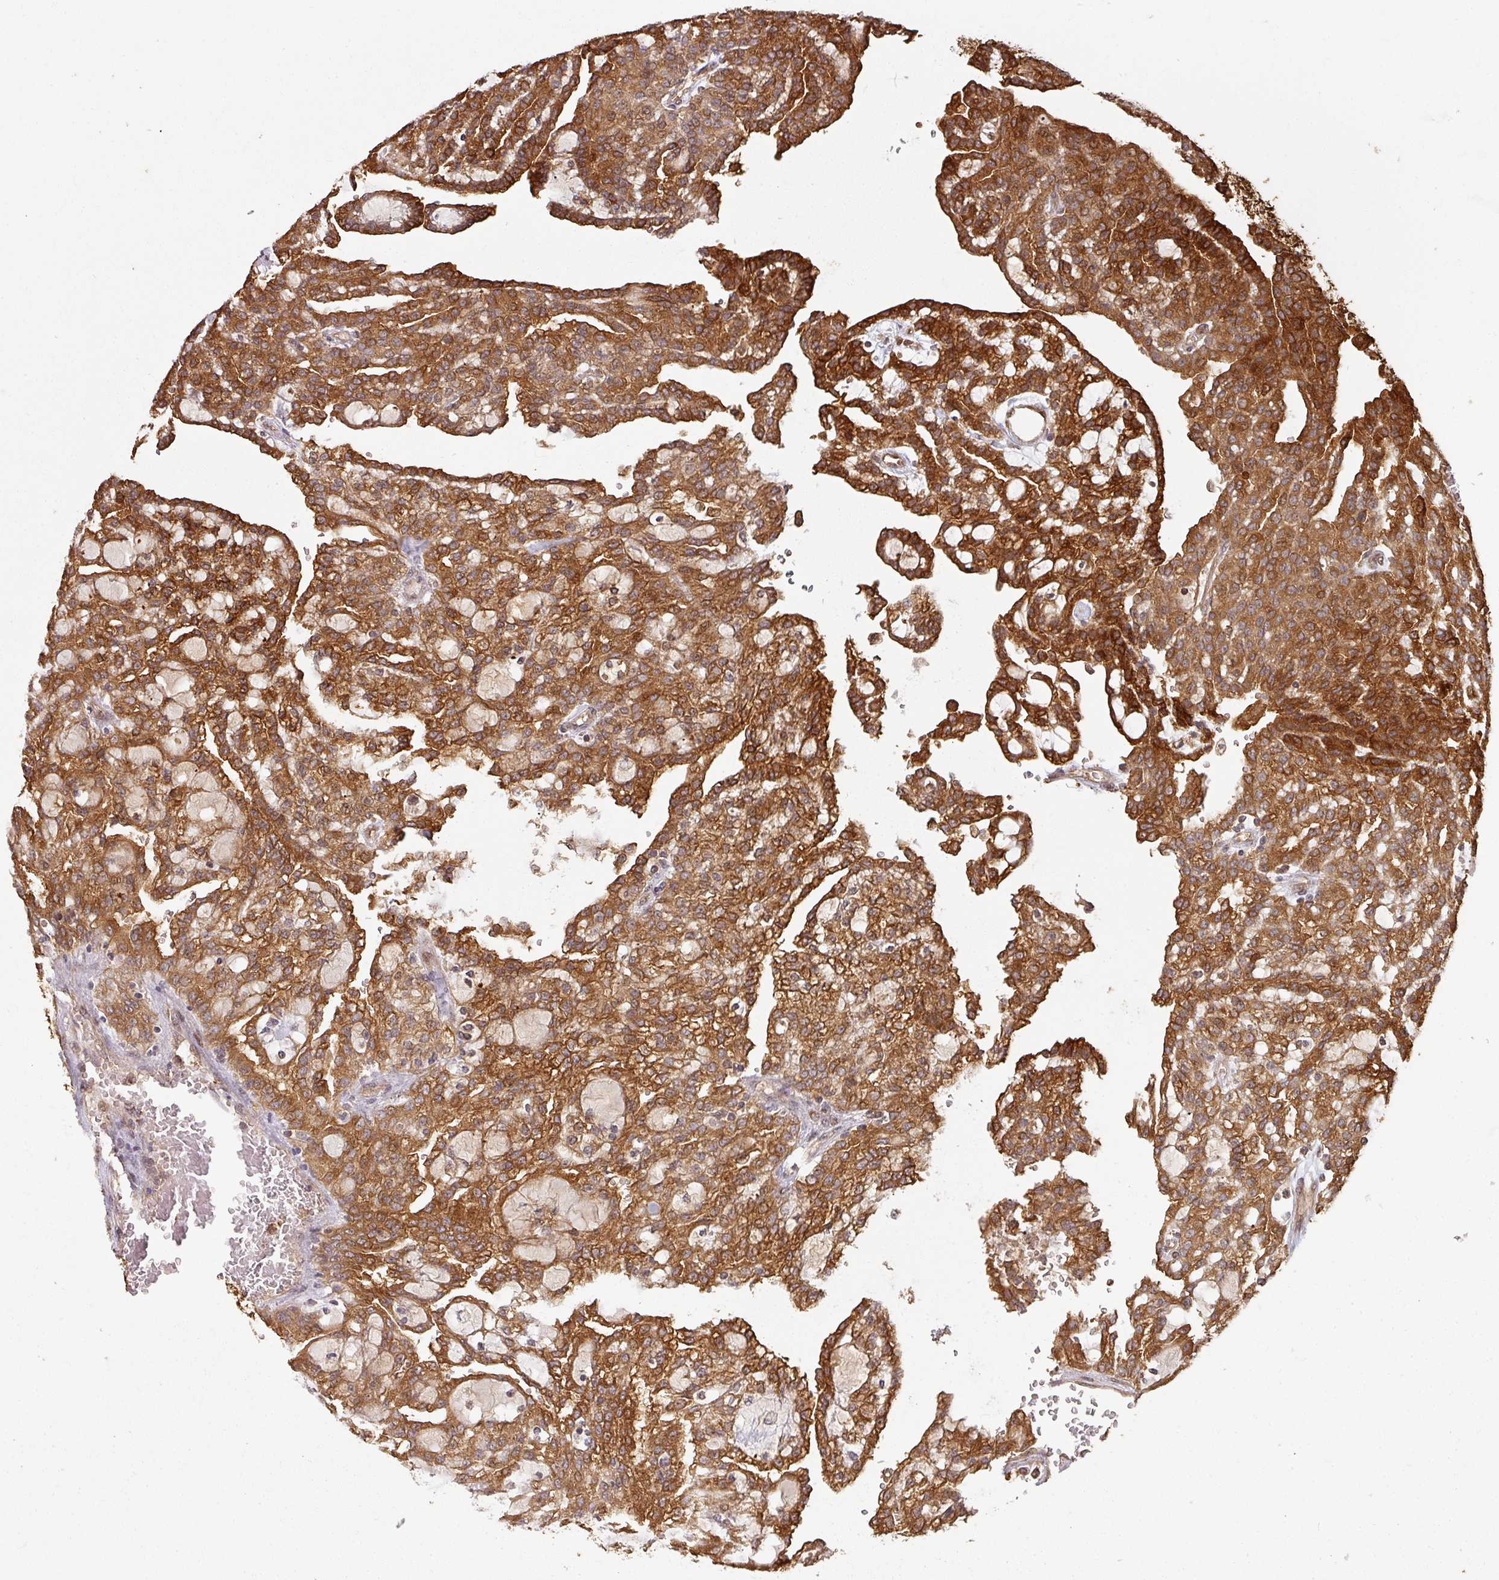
{"staining": {"intensity": "strong", "quantity": ">75%", "location": "cytoplasmic/membranous"}, "tissue": "renal cancer", "cell_type": "Tumor cells", "image_type": "cancer", "snomed": [{"axis": "morphology", "description": "Adenocarcinoma, NOS"}, {"axis": "topography", "description": "Kidney"}], "caption": "Protein positivity by IHC exhibits strong cytoplasmic/membranous expression in about >75% of tumor cells in renal cancer.", "gene": "ZNF322", "patient": {"sex": "male", "age": 63}}